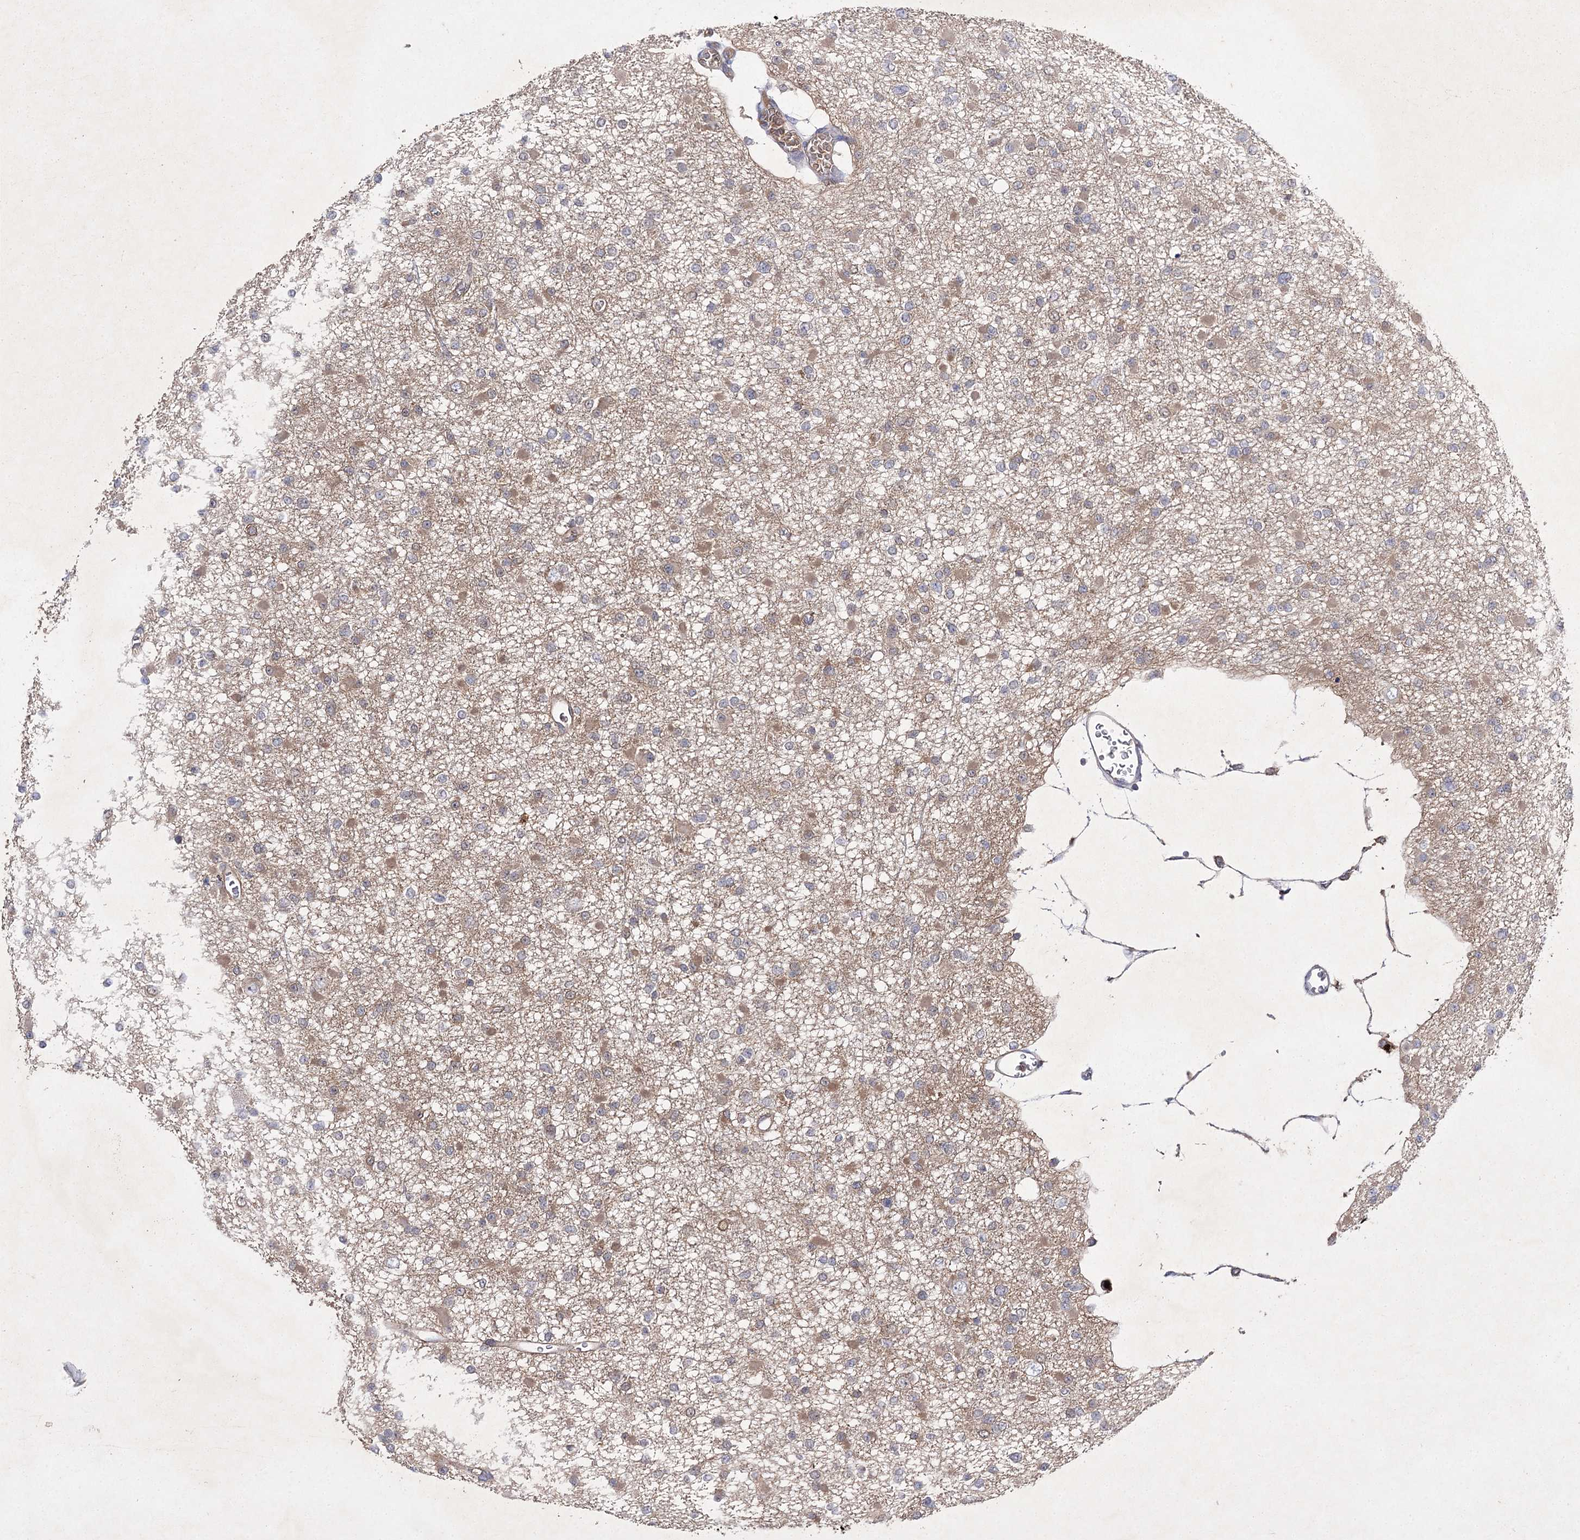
{"staining": {"intensity": "negative", "quantity": "none", "location": "none"}, "tissue": "glioma", "cell_type": "Tumor cells", "image_type": "cancer", "snomed": [{"axis": "morphology", "description": "Glioma, malignant, Low grade"}, {"axis": "topography", "description": "Brain"}], "caption": "A photomicrograph of human low-grade glioma (malignant) is negative for staining in tumor cells.", "gene": "BCR", "patient": {"sex": "female", "age": 22}}